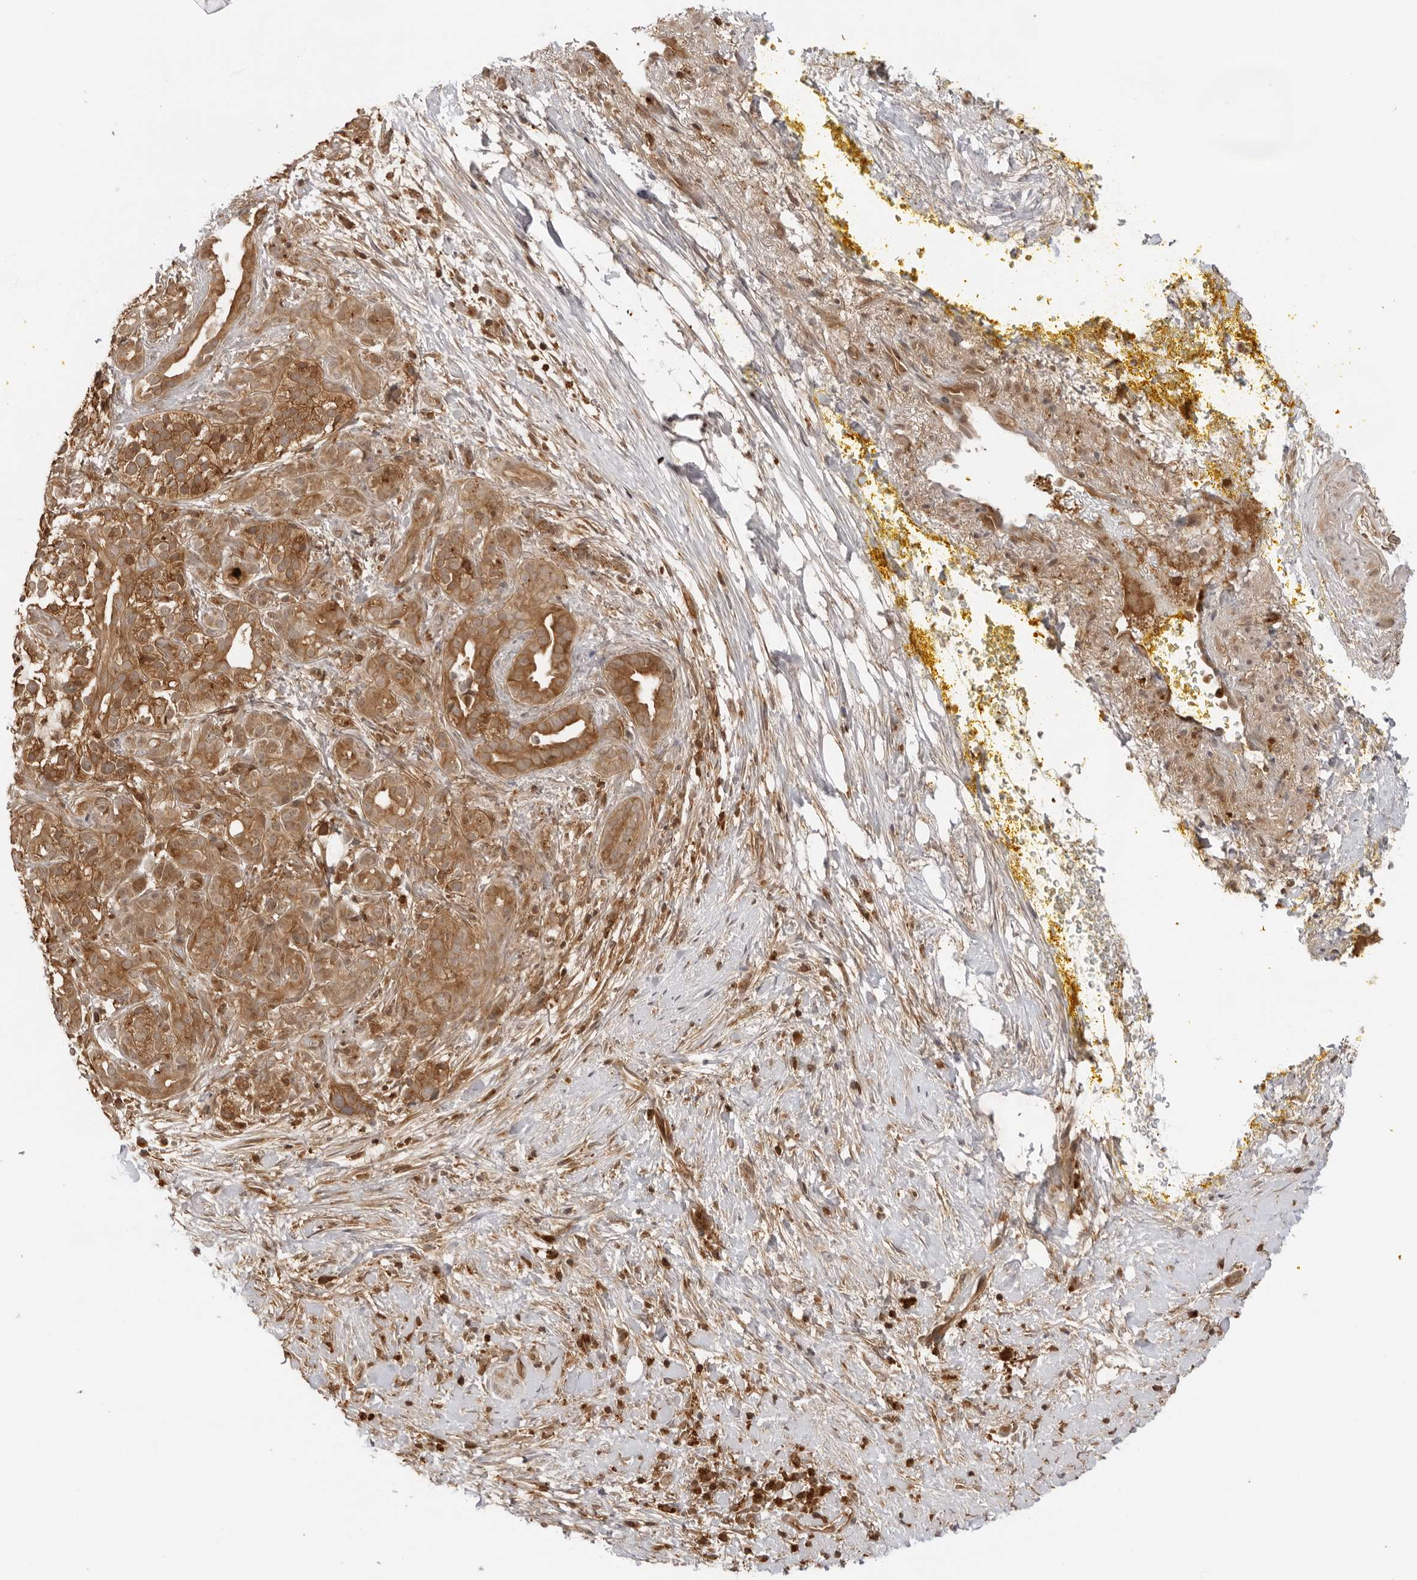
{"staining": {"intensity": "moderate", "quantity": ">75%", "location": "cytoplasmic/membranous"}, "tissue": "pancreatic cancer", "cell_type": "Tumor cells", "image_type": "cancer", "snomed": [{"axis": "morphology", "description": "Adenocarcinoma, NOS"}, {"axis": "topography", "description": "Pancreas"}], "caption": "Immunohistochemistry histopathology image of human adenocarcinoma (pancreatic) stained for a protein (brown), which shows medium levels of moderate cytoplasmic/membranous positivity in approximately >75% of tumor cells.", "gene": "IKBKE", "patient": {"sex": "male", "age": 58}}